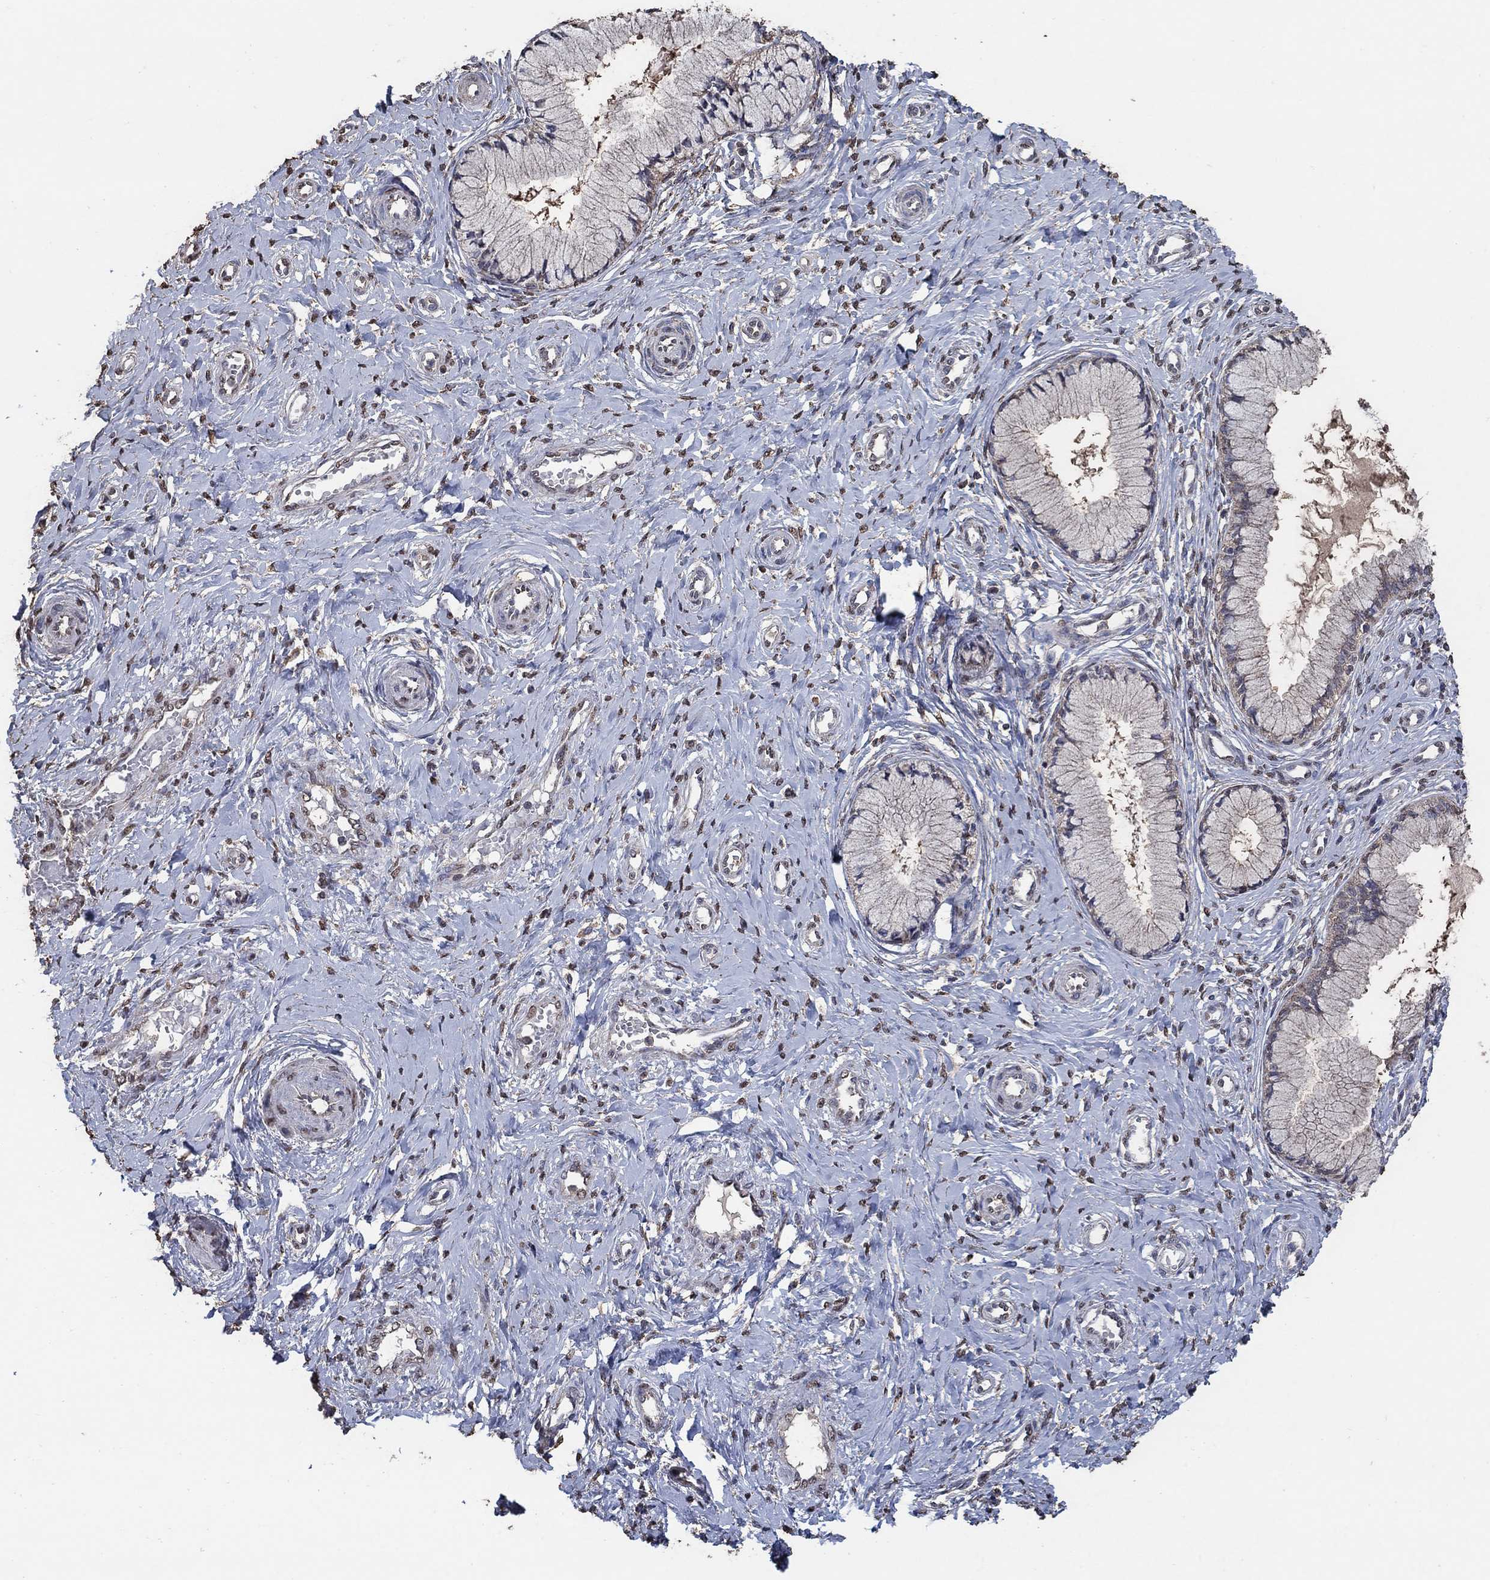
{"staining": {"intensity": "weak", "quantity": "25%-75%", "location": "cytoplasmic/membranous"}, "tissue": "cervix", "cell_type": "Glandular cells", "image_type": "normal", "snomed": [{"axis": "morphology", "description": "Normal tissue, NOS"}, {"axis": "topography", "description": "Cervix"}], "caption": "Cervix stained with IHC reveals weak cytoplasmic/membranous staining in approximately 25%-75% of glandular cells. (Brightfield microscopy of DAB IHC at high magnification).", "gene": "MRPS24", "patient": {"sex": "female", "age": 37}}